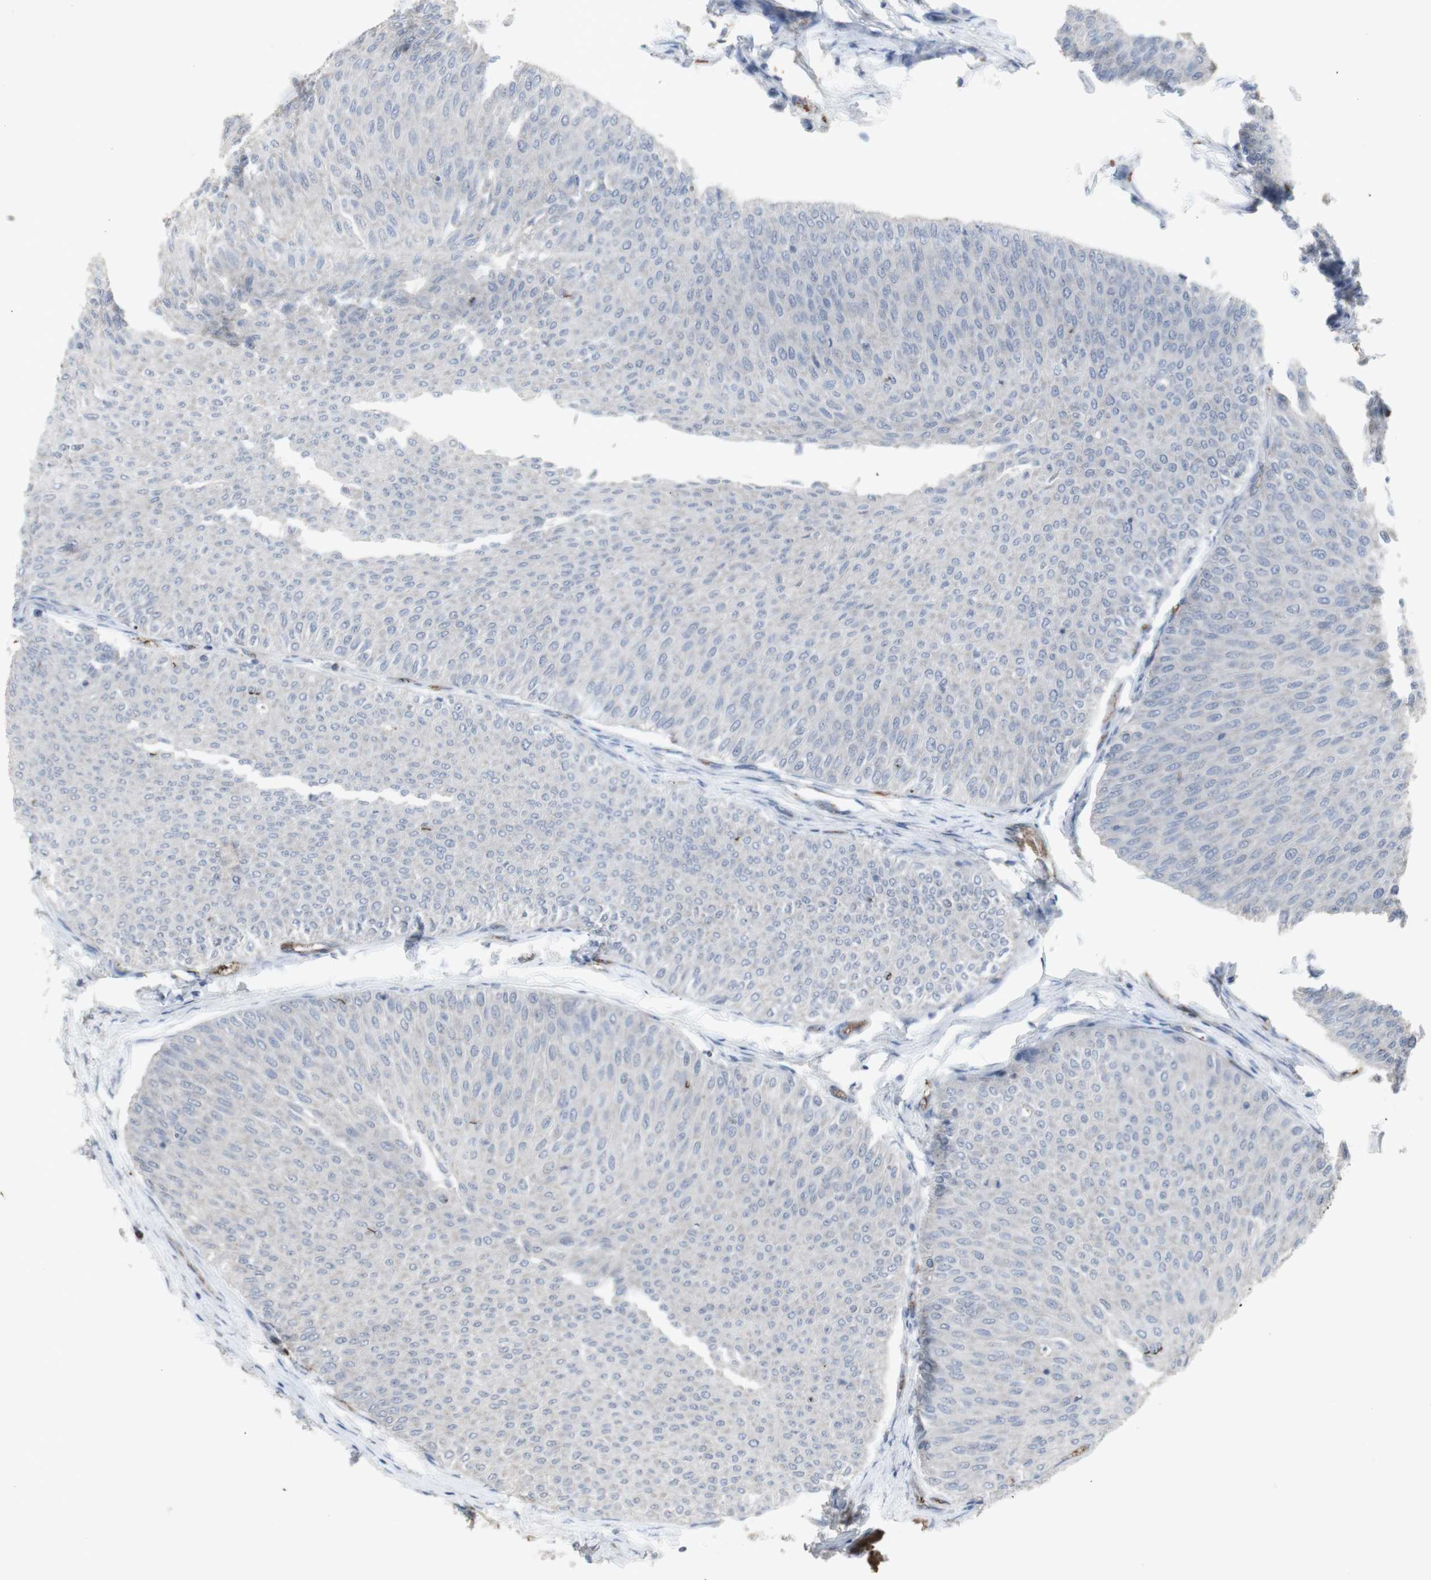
{"staining": {"intensity": "negative", "quantity": "none", "location": "none"}, "tissue": "urothelial cancer", "cell_type": "Tumor cells", "image_type": "cancer", "snomed": [{"axis": "morphology", "description": "Urothelial carcinoma, Low grade"}, {"axis": "topography", "description": "Urinary bladder"}], "caption": "Low-grade urothelial carcinoma was stained to show a protein in brown. There is no significant staining in tumor cells.", "gene": "INS", "patient": {"sex": "male", "age": 78}}